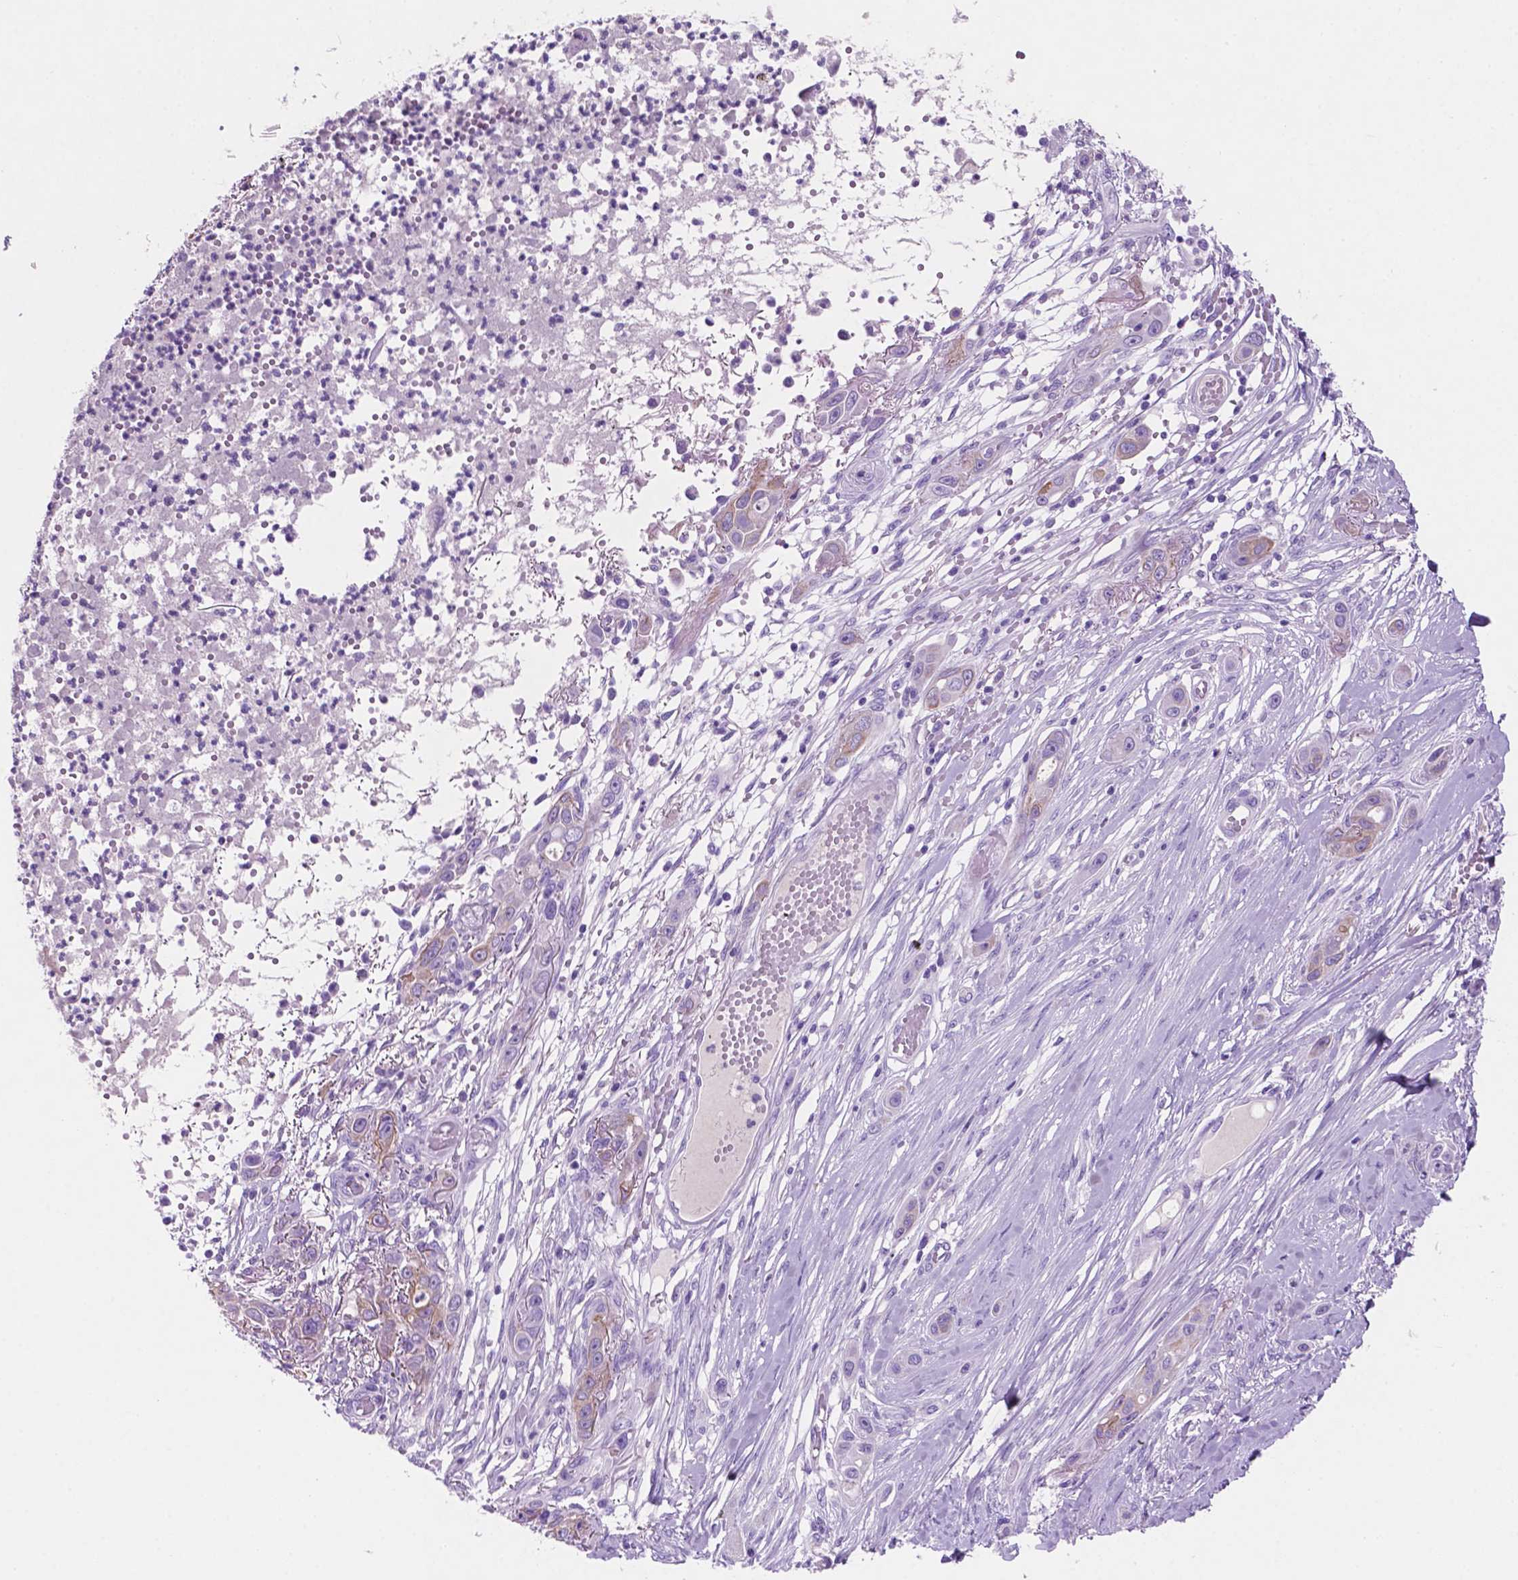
{"staining": {"intensity": "negative", "quantity": "none", "location": "none"}, "tissue": "skin cancer", "cell_type": "Tumor cells", "image_type": "cancer", "snomed": [{"axis": "morphology", "description": "Squamous cell carcinoma, NOS"}, {"axis": "topography", "description": "Skin"}], "caption": "Tumor cells are negative for protein expression in human skin cancer. (Stains: DAB (3,3'-diaminobenzidine) IHC with hematoxylin counter stain, Microscopy: brightfield microscopy at high magnification).", "gene": "POU4F1", "patient": {"sex": "female", "age": 69}}